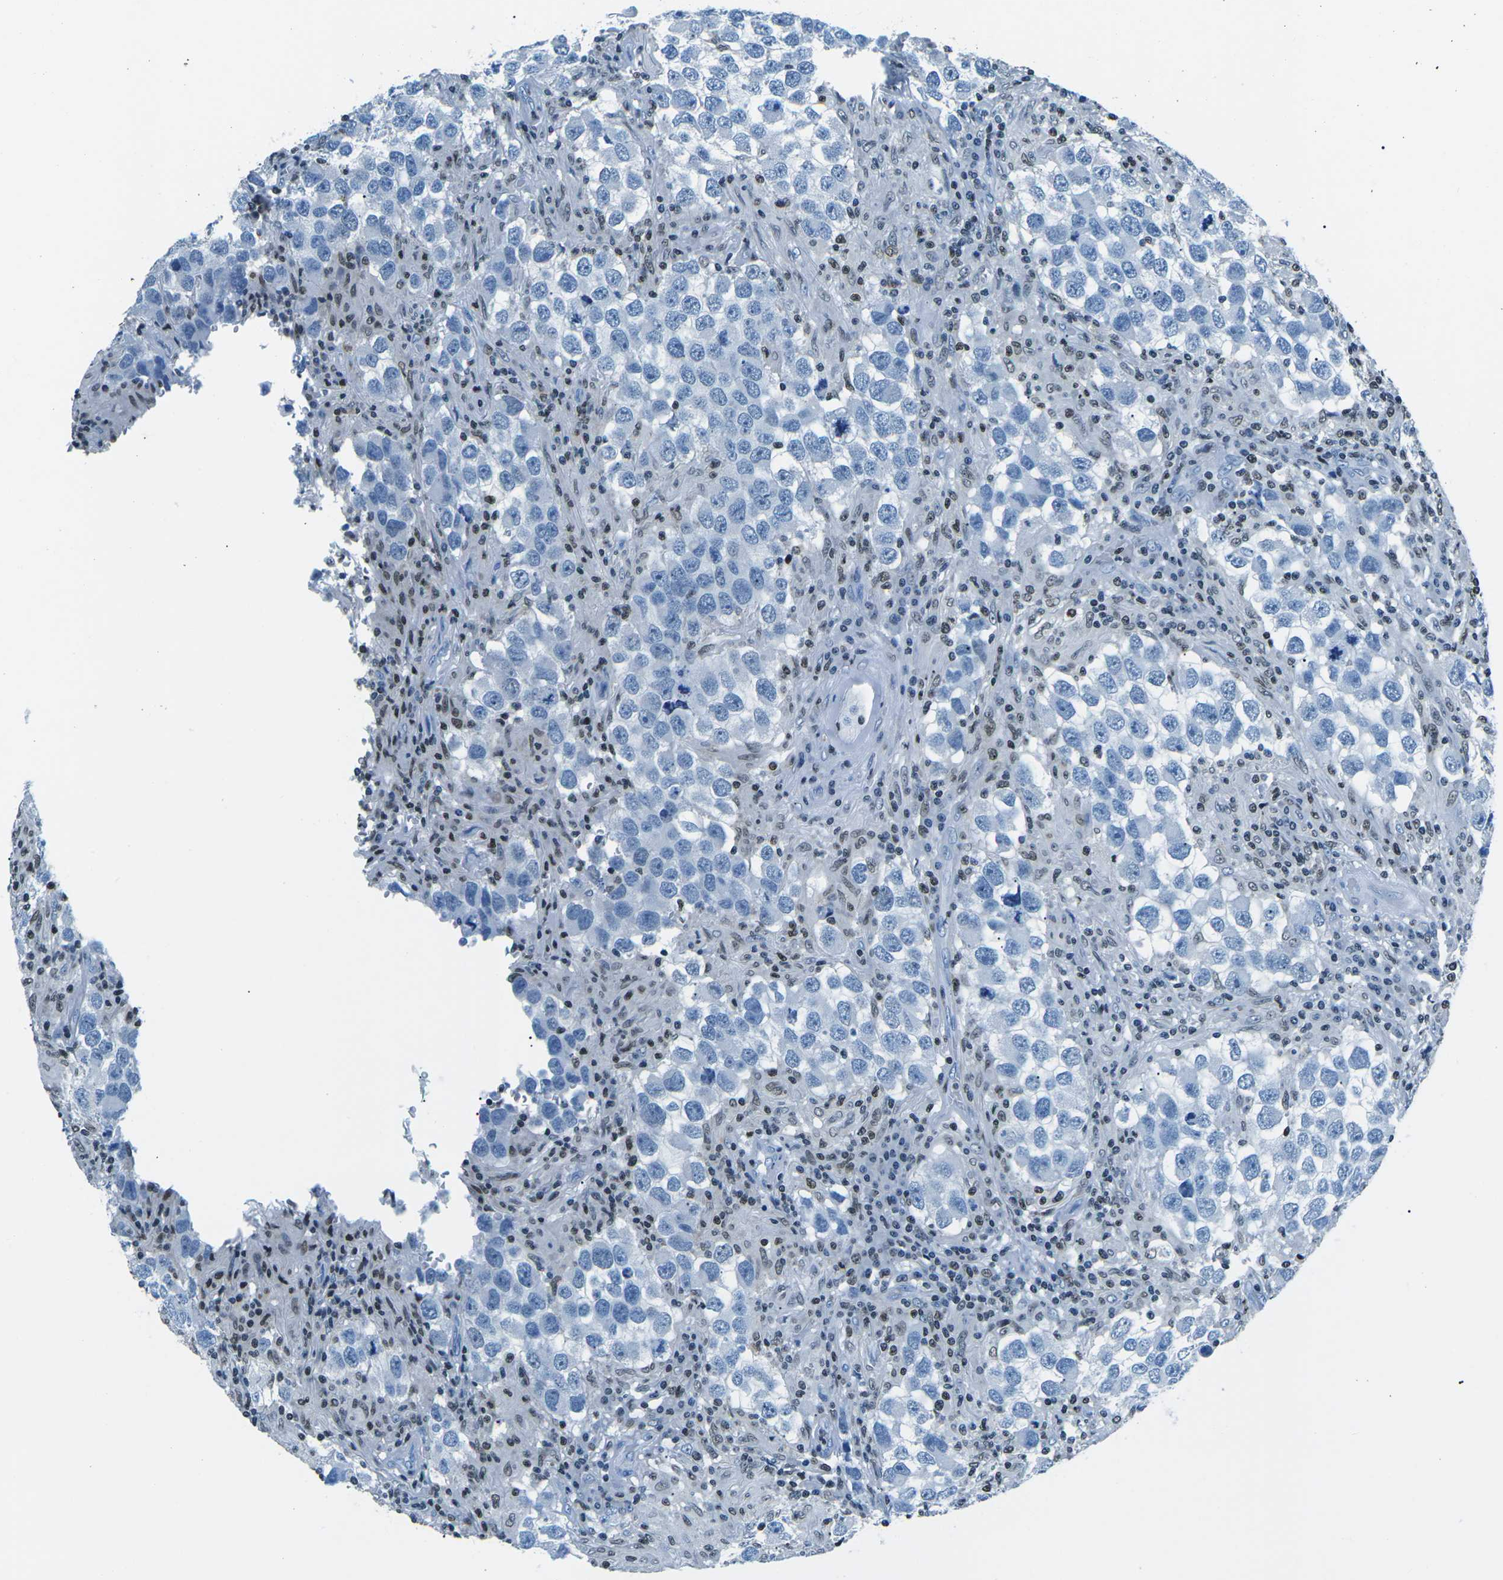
{"staining": {"intensity": "negative", "quantity": "none", "location": "none"}, "tissue": "testis cancer", "cell_type": "Tumor cells", "image_type": "cancer", "snomed": [{"axis": "morphology", "description": "Carcinoma, Embryonal, NOS"}, {"axis": "topography", "description": "Testis"}], "caption": "The photomicrograph displays no significant staining in tumor cells of embryonal carcinoma (testis).", "gene": "CELF2", "patient": {"sex": "male", "age": 21}}